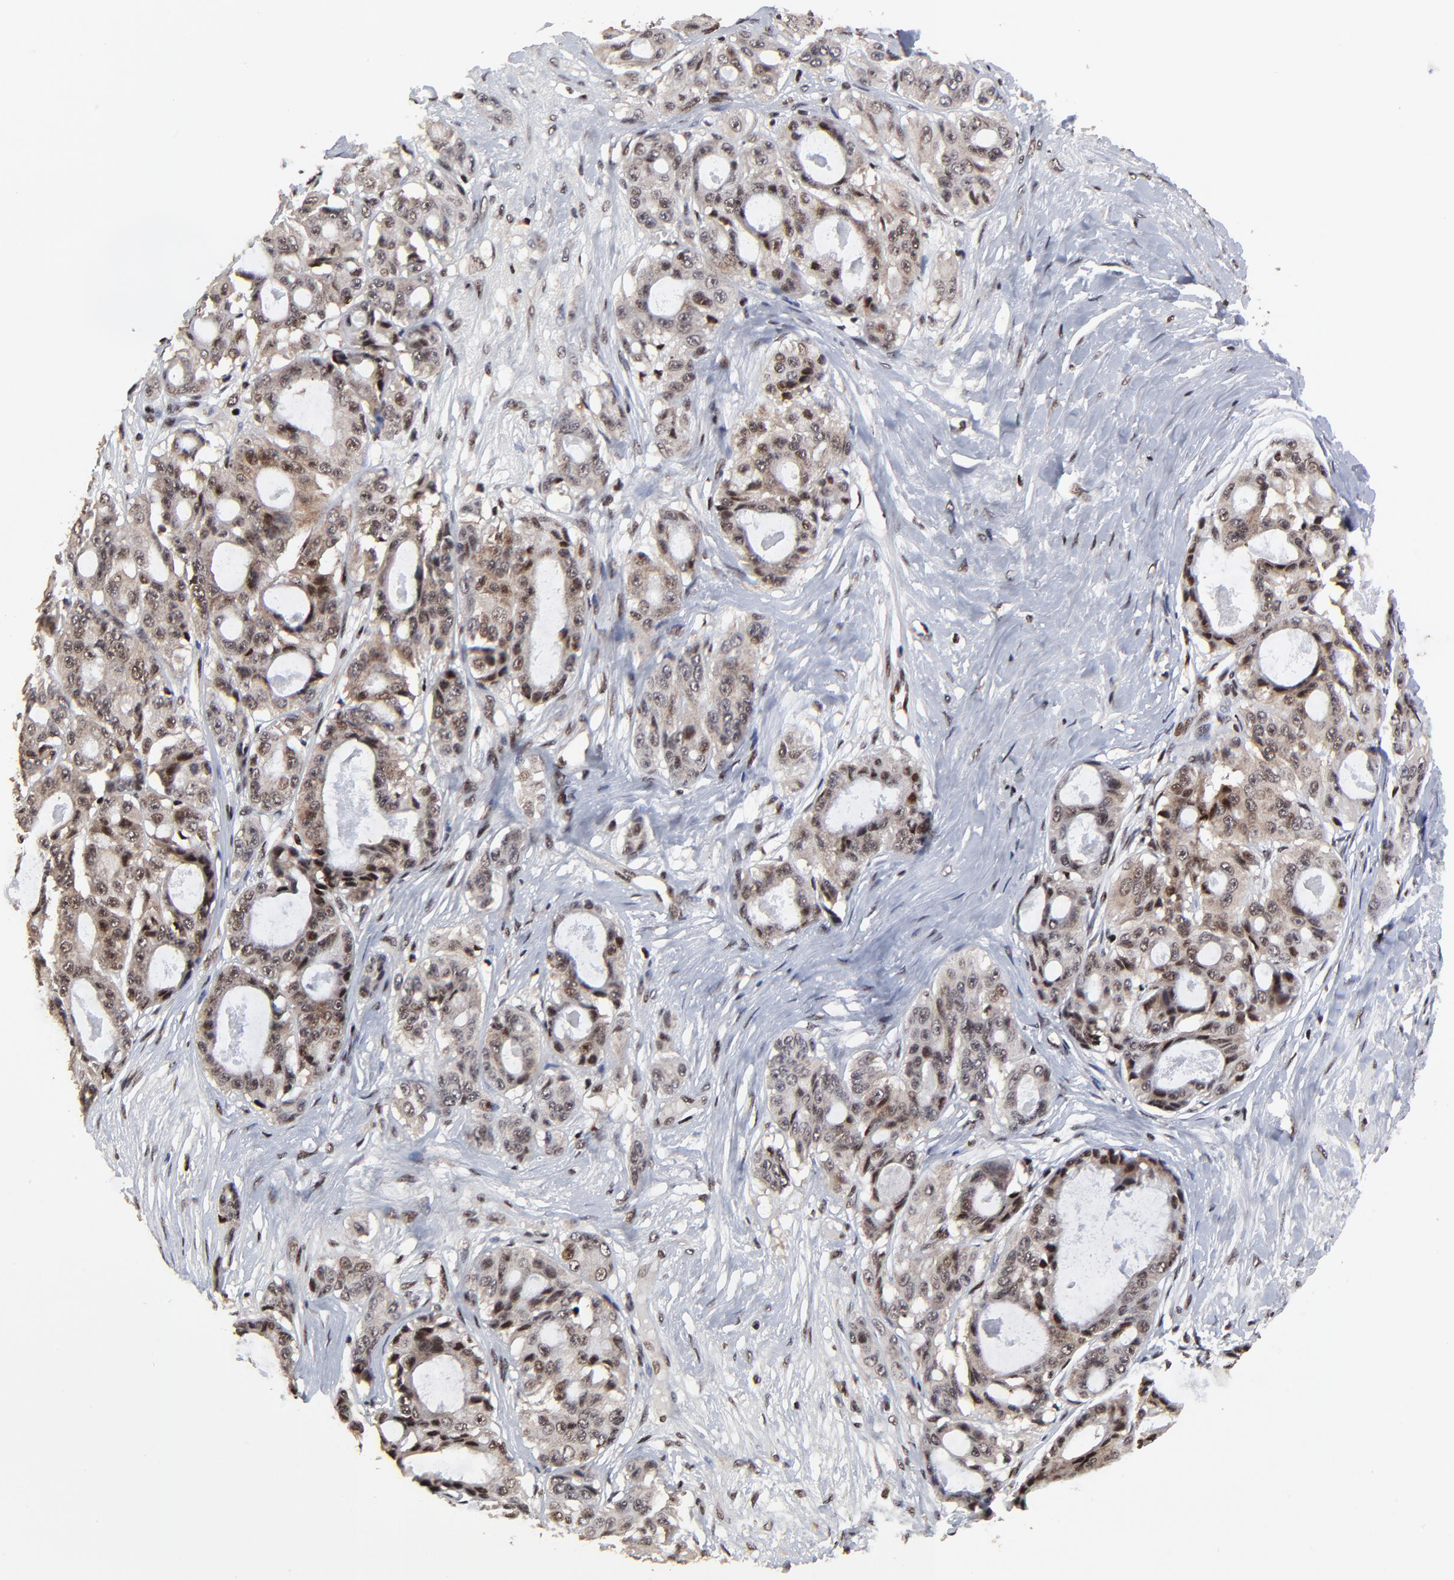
{"staining": {"intensity": "moderate", "quantity": "25%-75%", "location": "nuclear"}, "tissue": "ovarian cancer", "cell_type": "Tumor cells", "image_type": "cancer", "snomed": [{"axis": "morphology", "description": "Carcinoma, endometroid"}, {"axis": "topography", "description": "Ovary"}], "caption": "Brown immunohistochemical staining in ovarian cancer (endometroid carcinoma) exhibits moderate nuclear positivity in approximately 25%-75% of tumor cells. The staining is performed using DAB brown chromogen to label protein expression. The nuclei are counter-stained blue using hematoxylin.", "gene": "RBM22", "patient": {"sex": "female", "age": 61}}